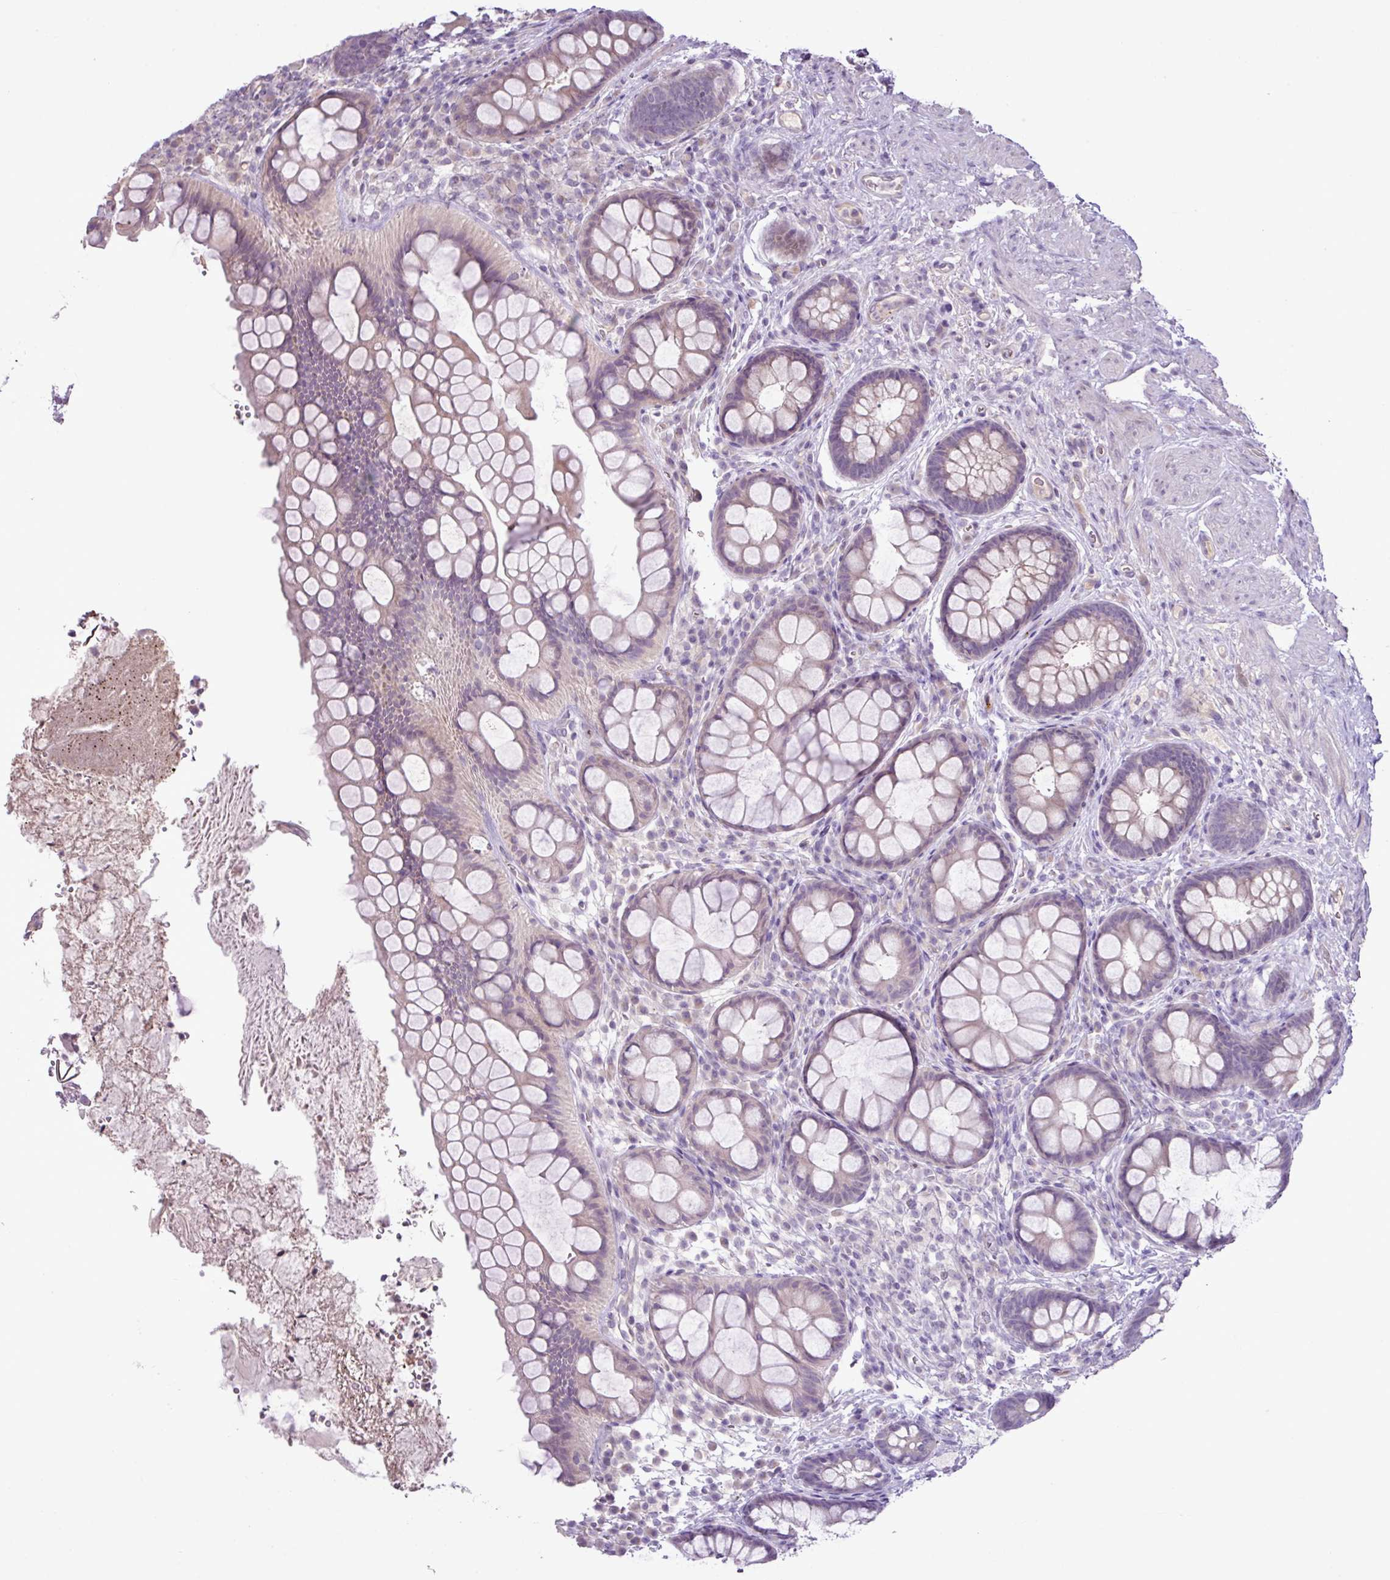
{"staining": {"intensity": "weak", "quantity": "<25%", "location": "cytoplasmic/membranous"}, "tissue": "rectum", "cell_type": "Glandular cells", "image_type": "normal", "snomed": [{"axis": "morphology", "description": "Normal tissue, NOS"}, {"axis": "topography", "description": "Rectum"}, {"axis": "topography", "description": "Peripheral nerve tissue"}], "caption": "Histopathology image shows no significant protein positivity in glandular cells of benign rectum. The staining was performed using DAB to visualize the protein expression in brown, while the nuclei were stained in blue with hematoxylin (Magnification: 20x).", "gene": "DNAJB13", "patient": {"sex": "female", "age": 69}}